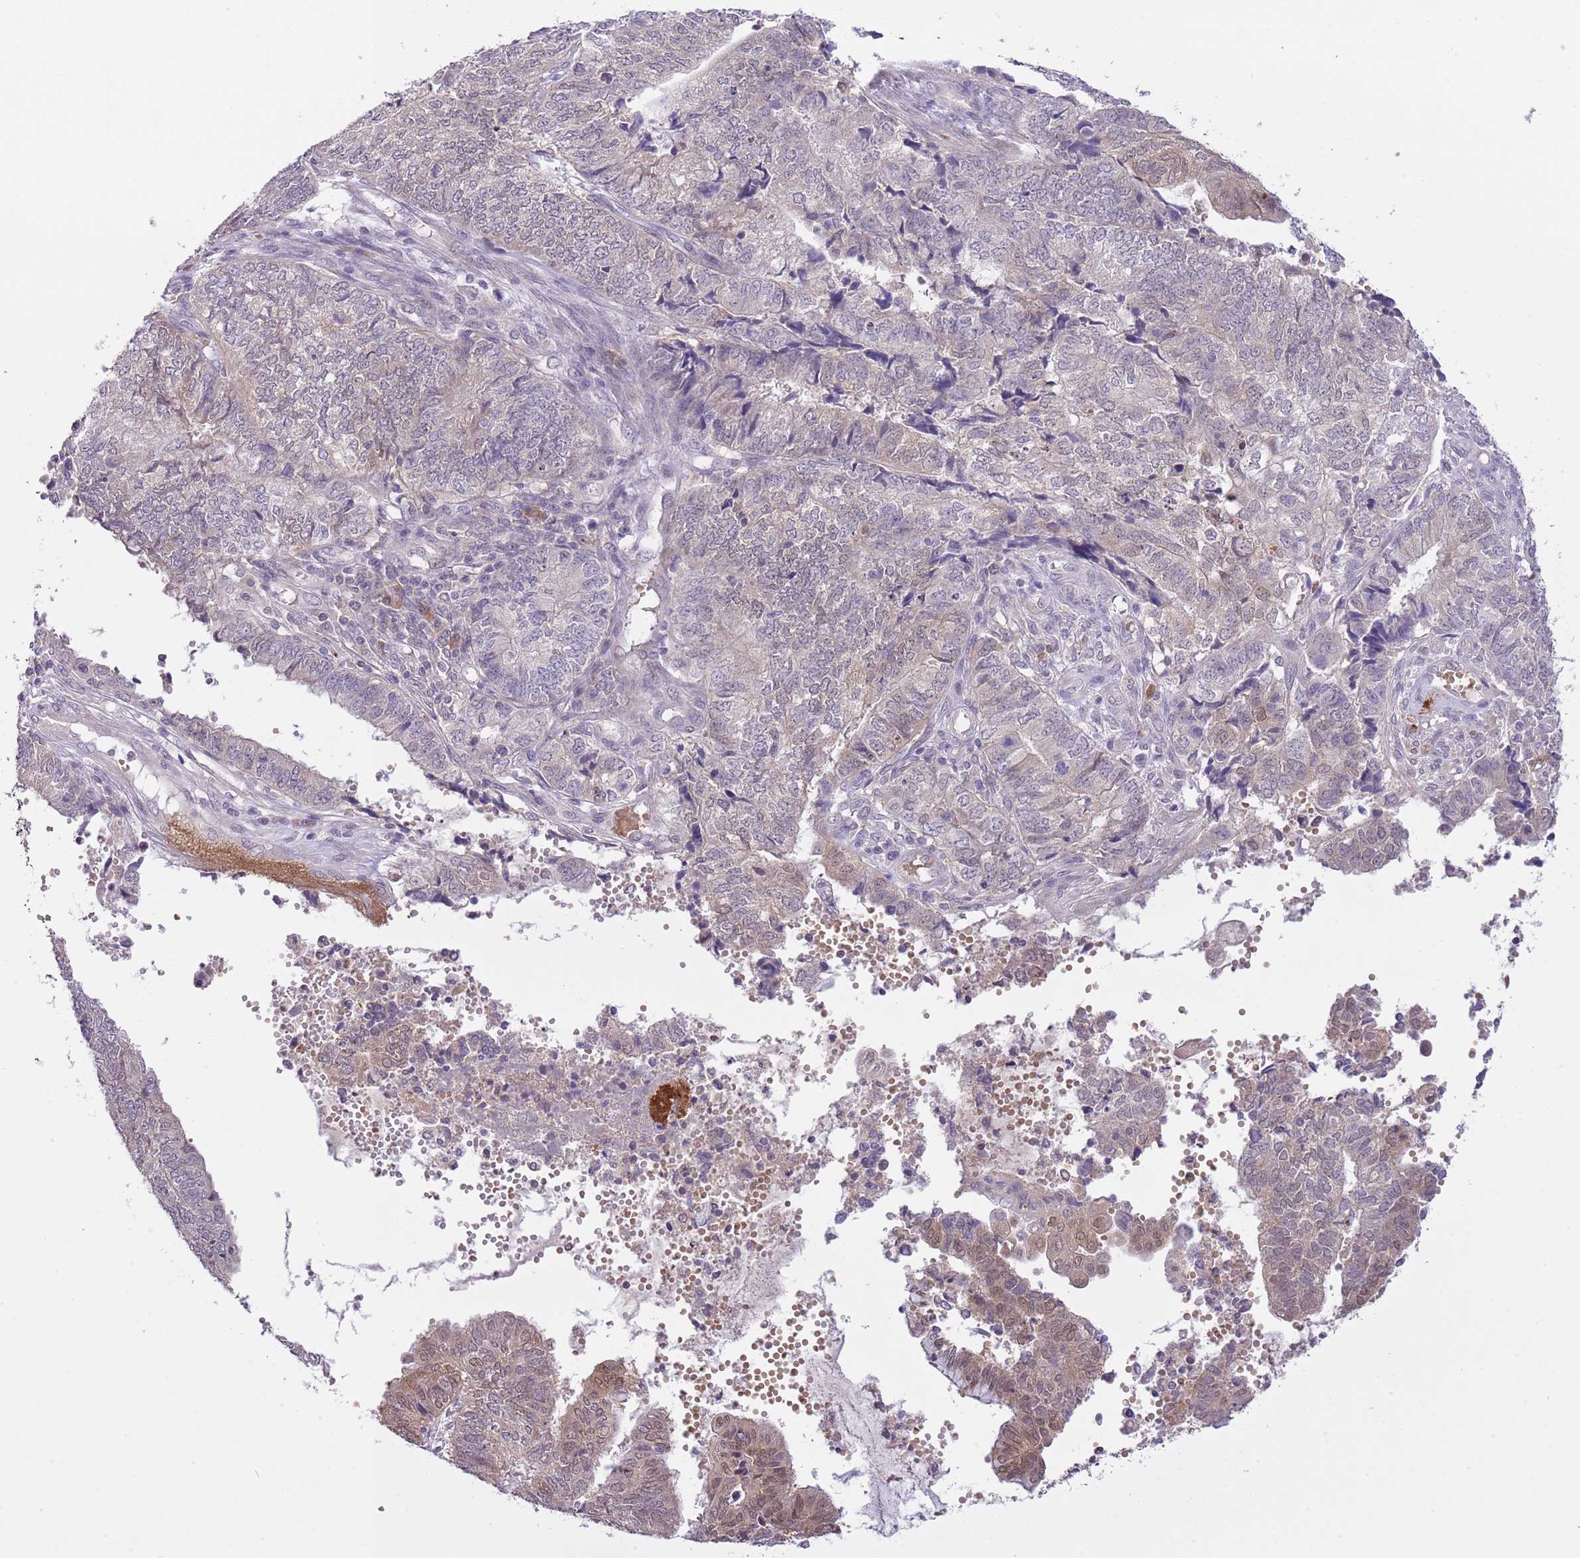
{"staining": {"intensity": "weak", "quantity": "<25%", "location": "cytoplasmic/membranous,nuclear"}, "tissue": "endometrial cancer", "cell_type": "Tumor cells", "image_type": "cancer", "snomed": [{"axis": "morphology", "description": "Adenocarcinoma, NOS"}, {"axis": "topography", "description": "Uterus"}, {"axis": "topography", "description": "Endometrium"}], "caption": "Adenocarcinoma (endometrial) was stained to show a protein in brown. There is no significant positivity in tumor cells.", "gene": "GALK2", "patient": {"sex": "female", "age": 70}}